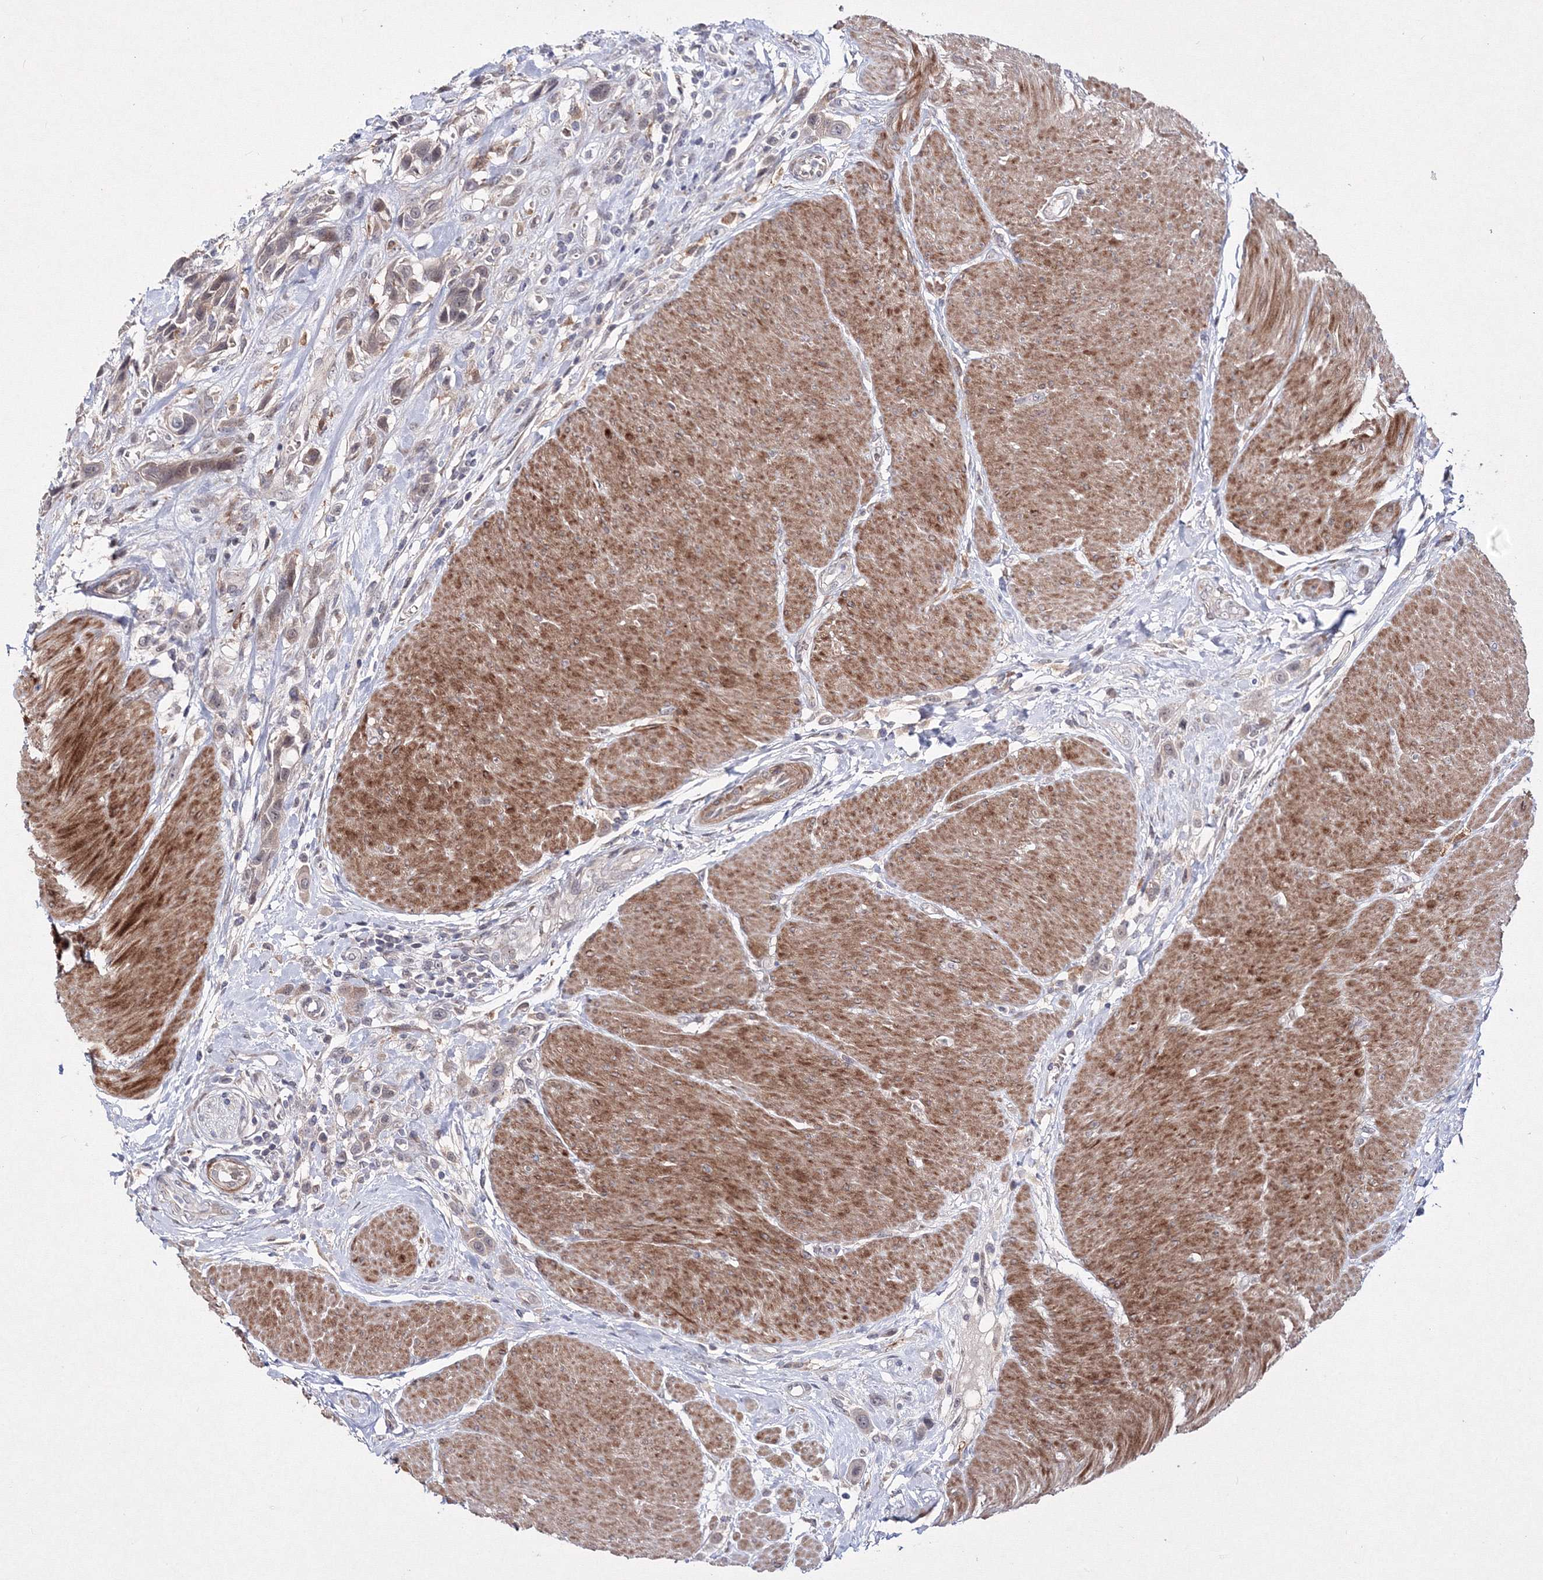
{"staining": {"intensity": "weak", "quantity": "25%-75%", "location": "cytoplasmic/membranous"}, "tissue": "urothelial cancer", "cell_type": "Tumor cells", "image_type": "cancer", "snomed": [{"axis": "morphology", "description": "Urothelial carcinoma, High grade"}, {"axis": "topography", "description": "Urinary bladder"}], "caption": "Brown immunohistochemical staining in human urothelial carcinoma (high-grade) displays weak cytoplasmic/membranous expression in approximately 25%-75% of tumor cells.", "gene": "C11orf52", "patient": {"sex": "male", "age": 50}}